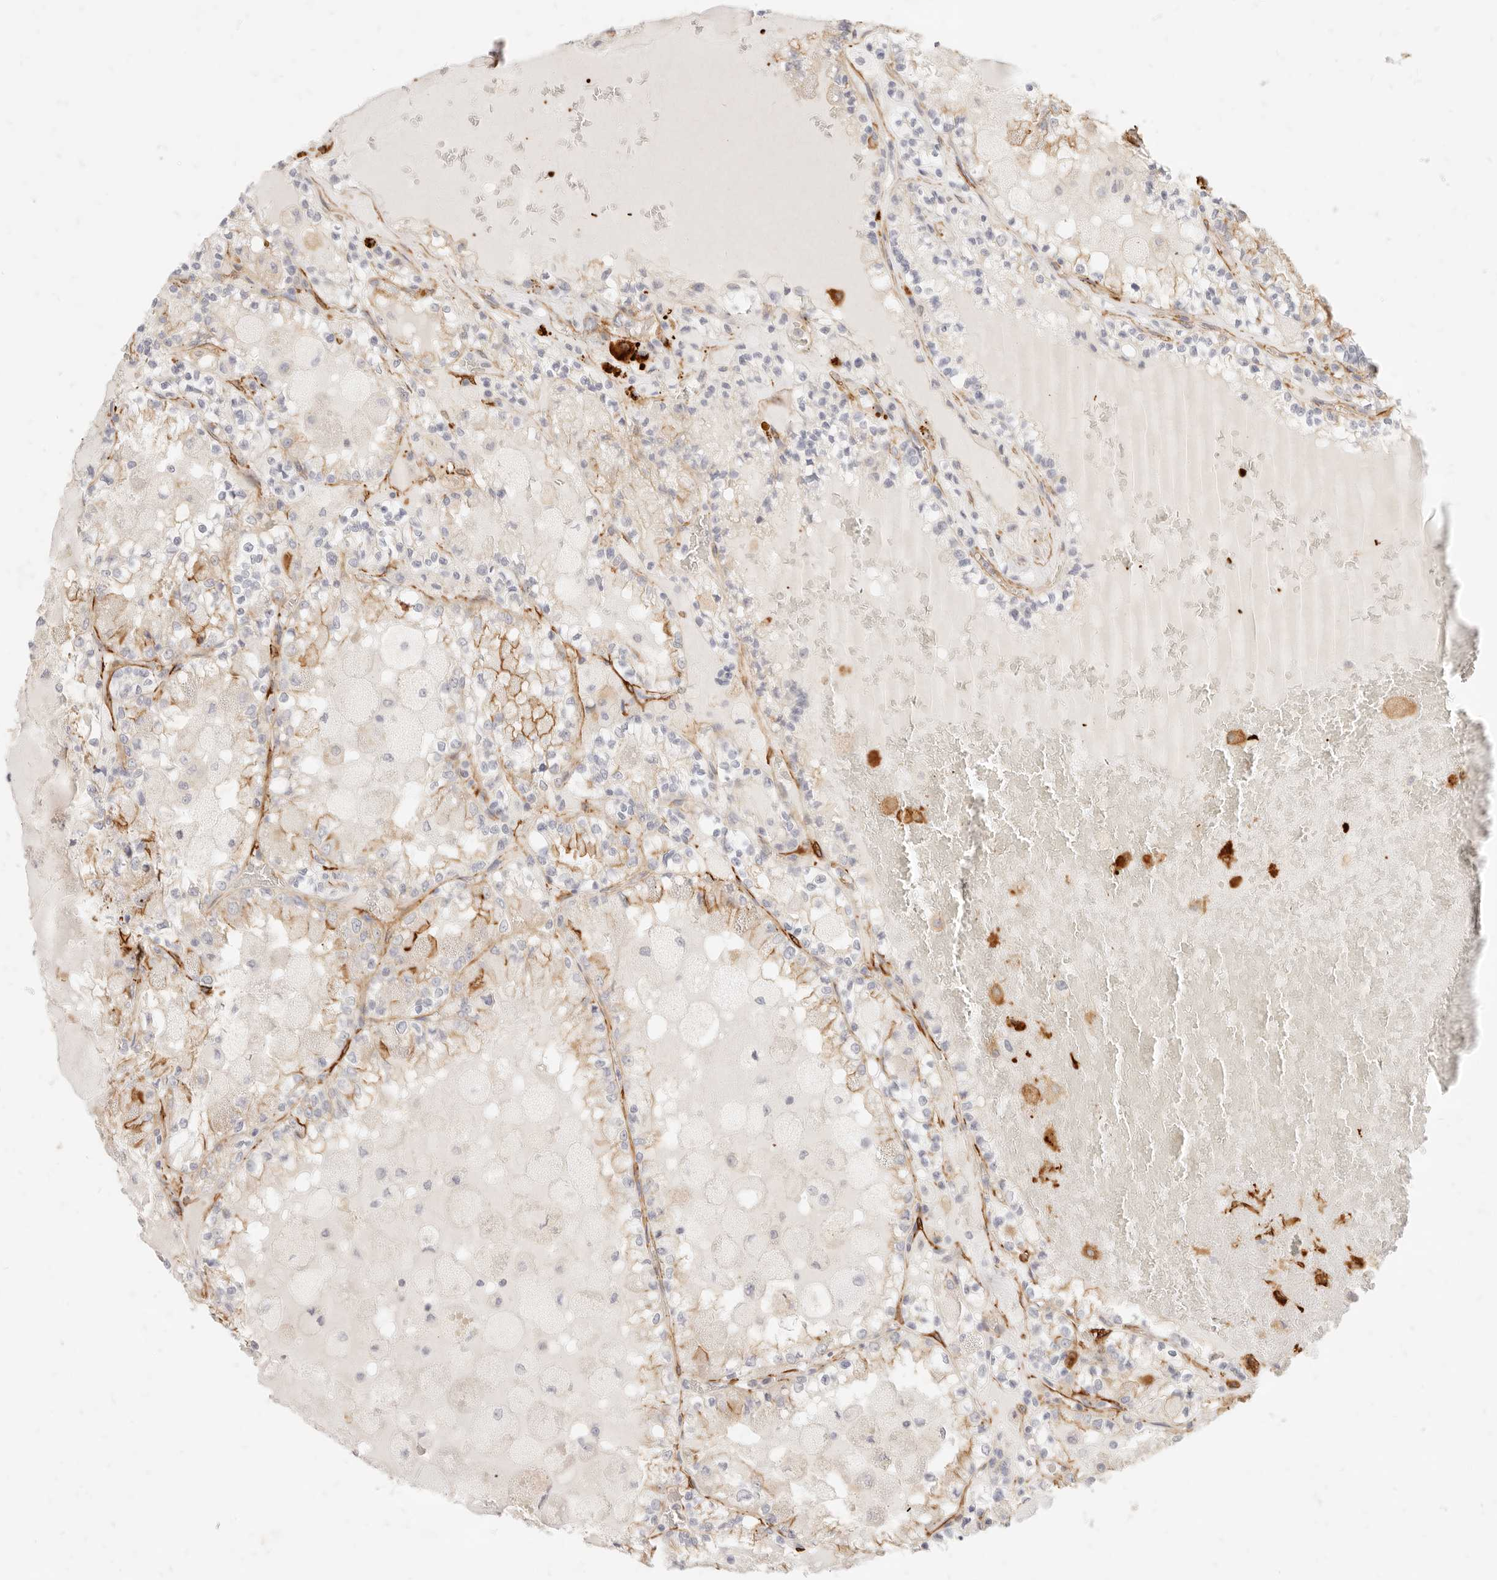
{"staining": {"intensity": "moderate", "quantity": "<25%", "location": "cytoplasmic/membranous"}, "tissue": "renal cancer", "cell_type": "Tumor cells", "image_type": "cancer", "snomed": [{"axis": "morphology", "description": "Adenocarcinoma, NOS"}, {"axis": "topography", "description": "Kidney"}], "caption": "Renal adenocarcinoma was stained to show a protein in brown. There is low levels of moderate cytoplasmic/membranous staining in approximately <25% of tumor cells. (DAB (3,3'-diaminobenzidine) IHC with brightfield microscopy, high magnification).", "gene": "TMTC2", "patient": {"sex": "female", "age": 56}}